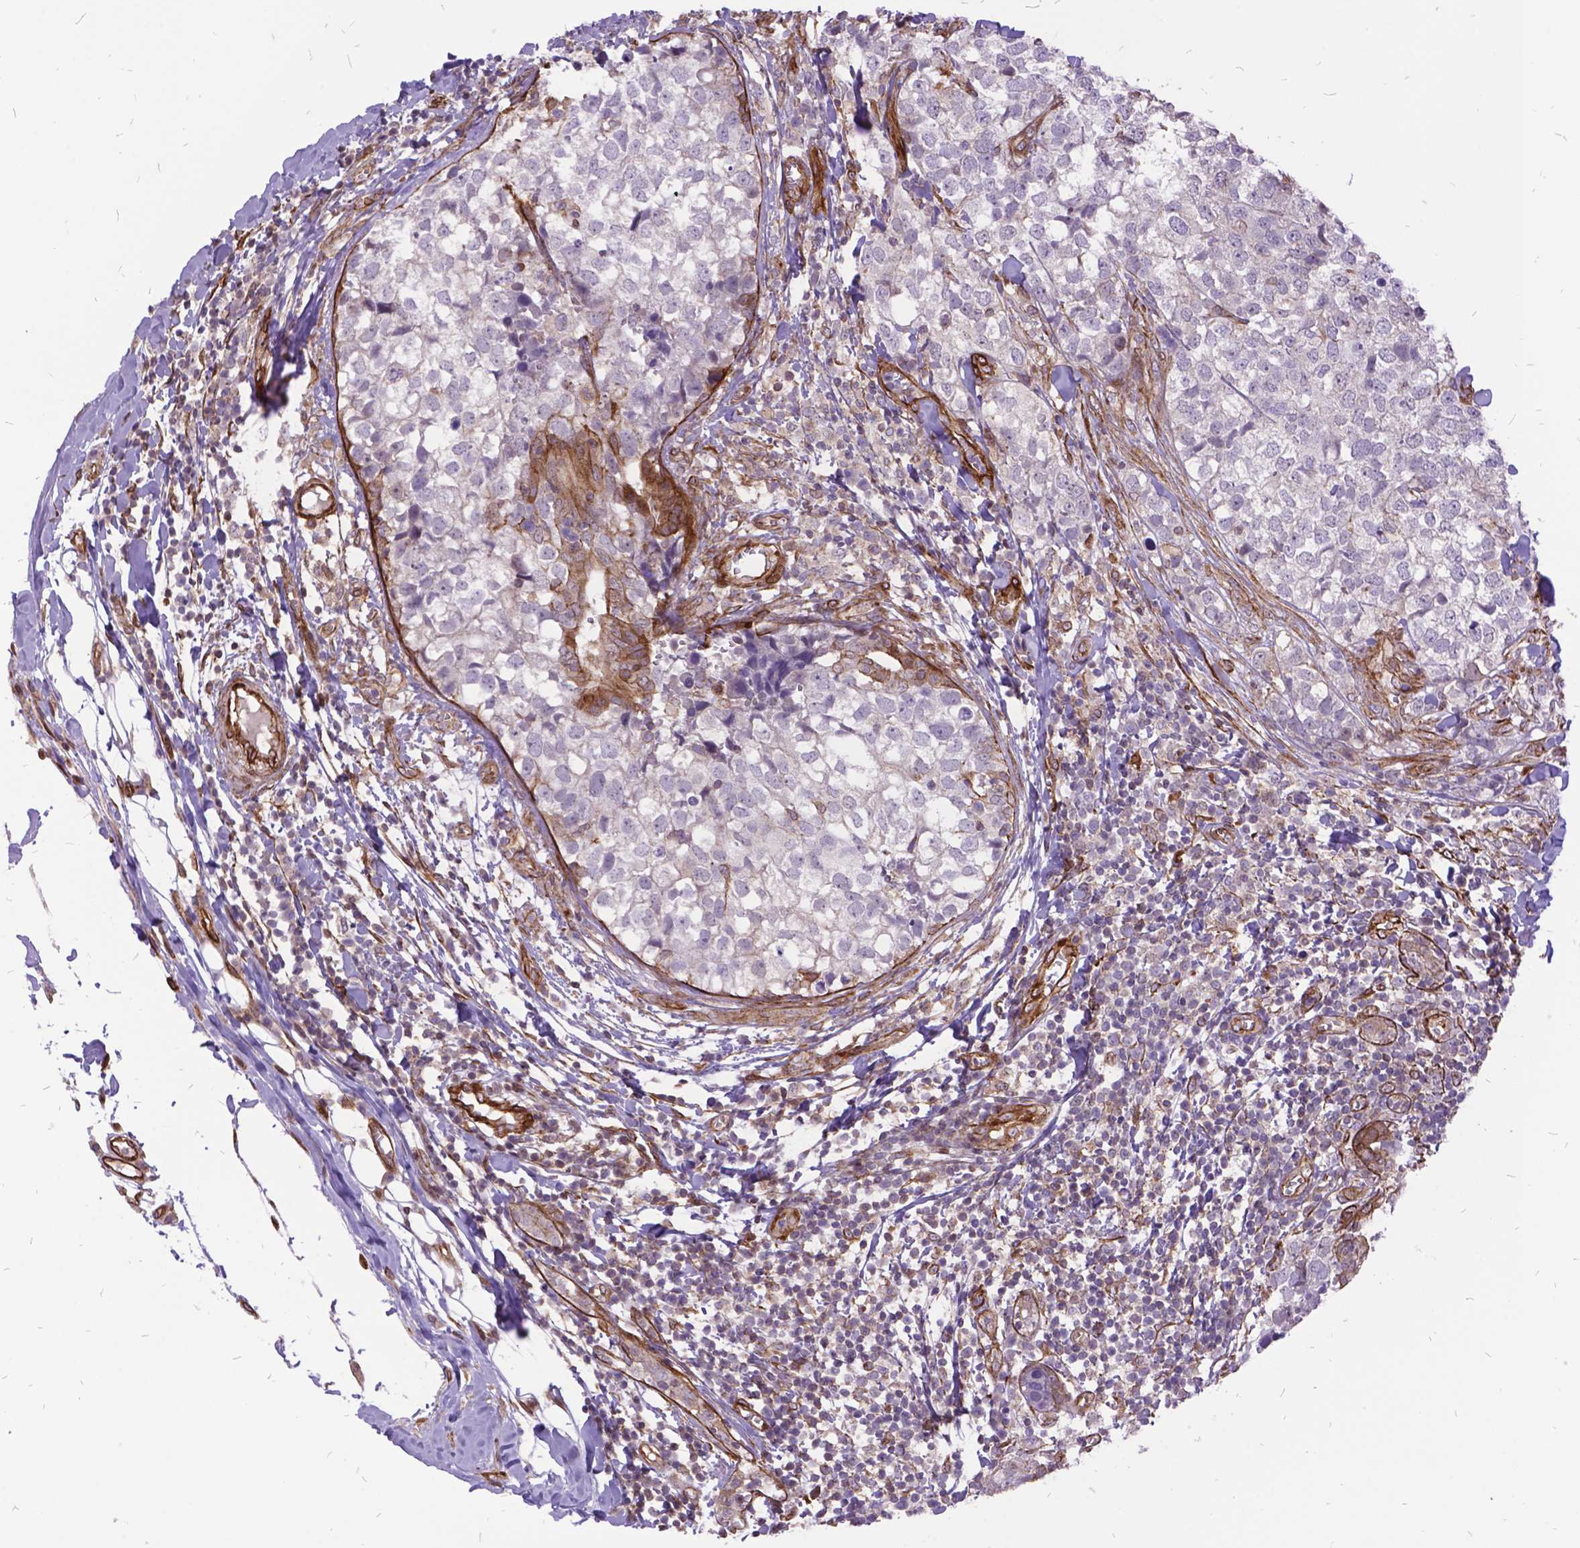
{"staining": {"intensity": "moderate", "quantity": "<25%", "location": "cytoplasmic/membranous"}, "tissue": "breast cancer", "cell_type": "Tumor cells", "image_type": "cancer", "snomed": [{"axis": "morphology", "description": "Duct carcinoma"}, {"axis": "topography", "description": "Breast"}], "caption": "Approximately <25% of tumor cells in human breast invasive ductal carcinoma exhibit moderate cytoplasmic/membranous protein expression as visualized by brown immunohistochemical staining.", "gene": "GRB7", "patient": {"sex": "female", "age": 30}}